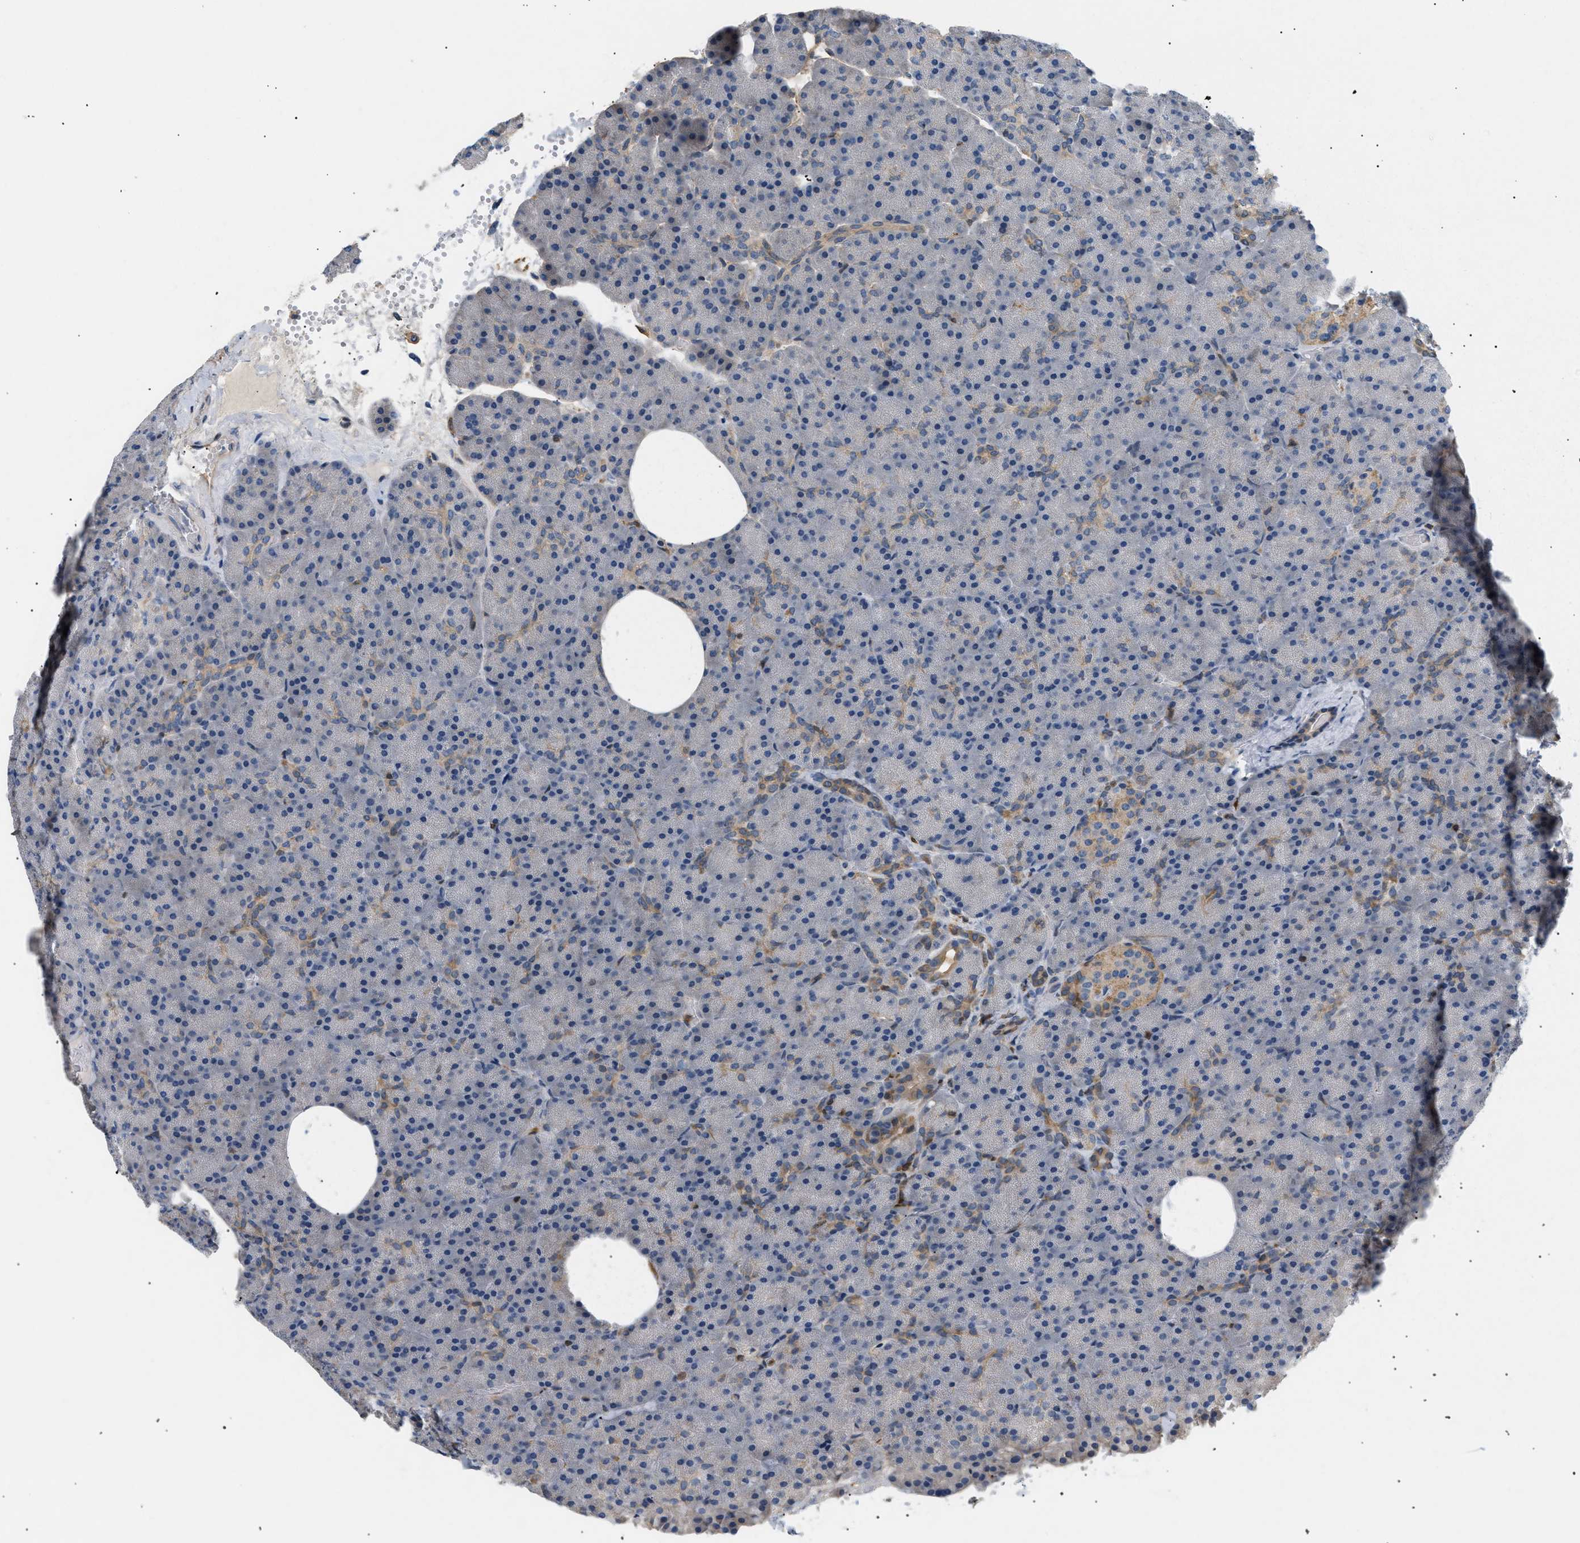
{"staining": {"intensity": "moderate", "quantity": "<25%", "location": "cytoplasmic/membranous"}, "tissue": "pancreas", "cell_type": "Exocrine glandular cells", "image_type": "normal", "snomed": [{"axis": "morphology", "description": "Normal tissue, NOS"}, {"axis": "topography", "description": "Pancreas"}], "caption": "This histopathology image displays benign pancreas stained with immunohistochemistry (IHC) to label a protein in brown. The cytoplasmic/membranous of exocrine glandular cells show moderate positivity for the protein. Nuclei are counter-stained blue.", "gene": "FARS2", "patient": {"sex": "female", "age": 35}}